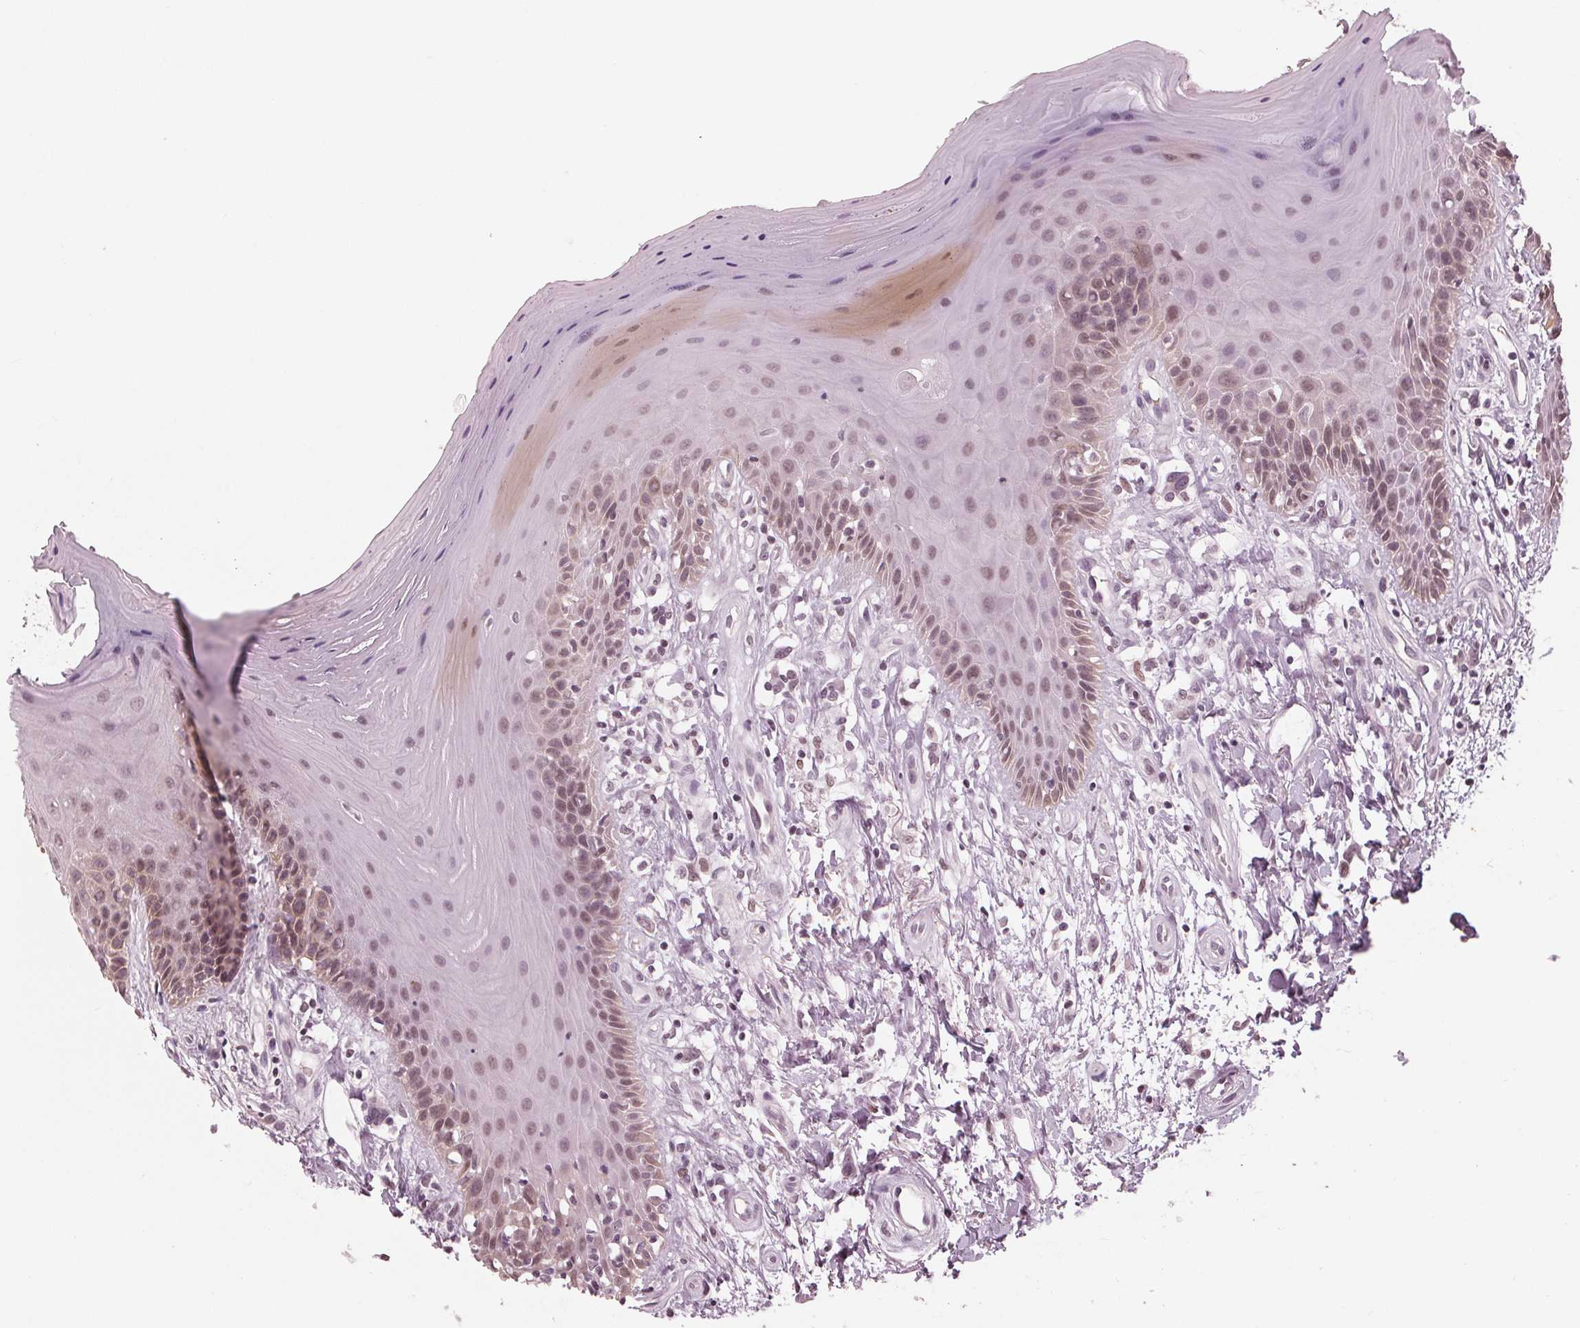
{"staining": {"intensity": "moderate", "quantity": "25%-75%", "location": "nuclear"}, "tissue": "oral mucosa", "cell_type": "Squamous epithelial cells", "image_type": "normal", "snomed": [{"axis": "morphology", "description": "Normal tissue, NOS"}, {"axis": "morphology", "description": "Normal morphology"}, {"axis": "topography", "description": "Oral tissue"}], "caption": "A micrograph showing moderate nuclear positivity in about 25%-75% of squamous epithelial cells in benign oral mucosa, as visualized by brown immunohistochemical staining.", "gene": "DNMT3L", "patient": {"sex": "female", "age": 76}}